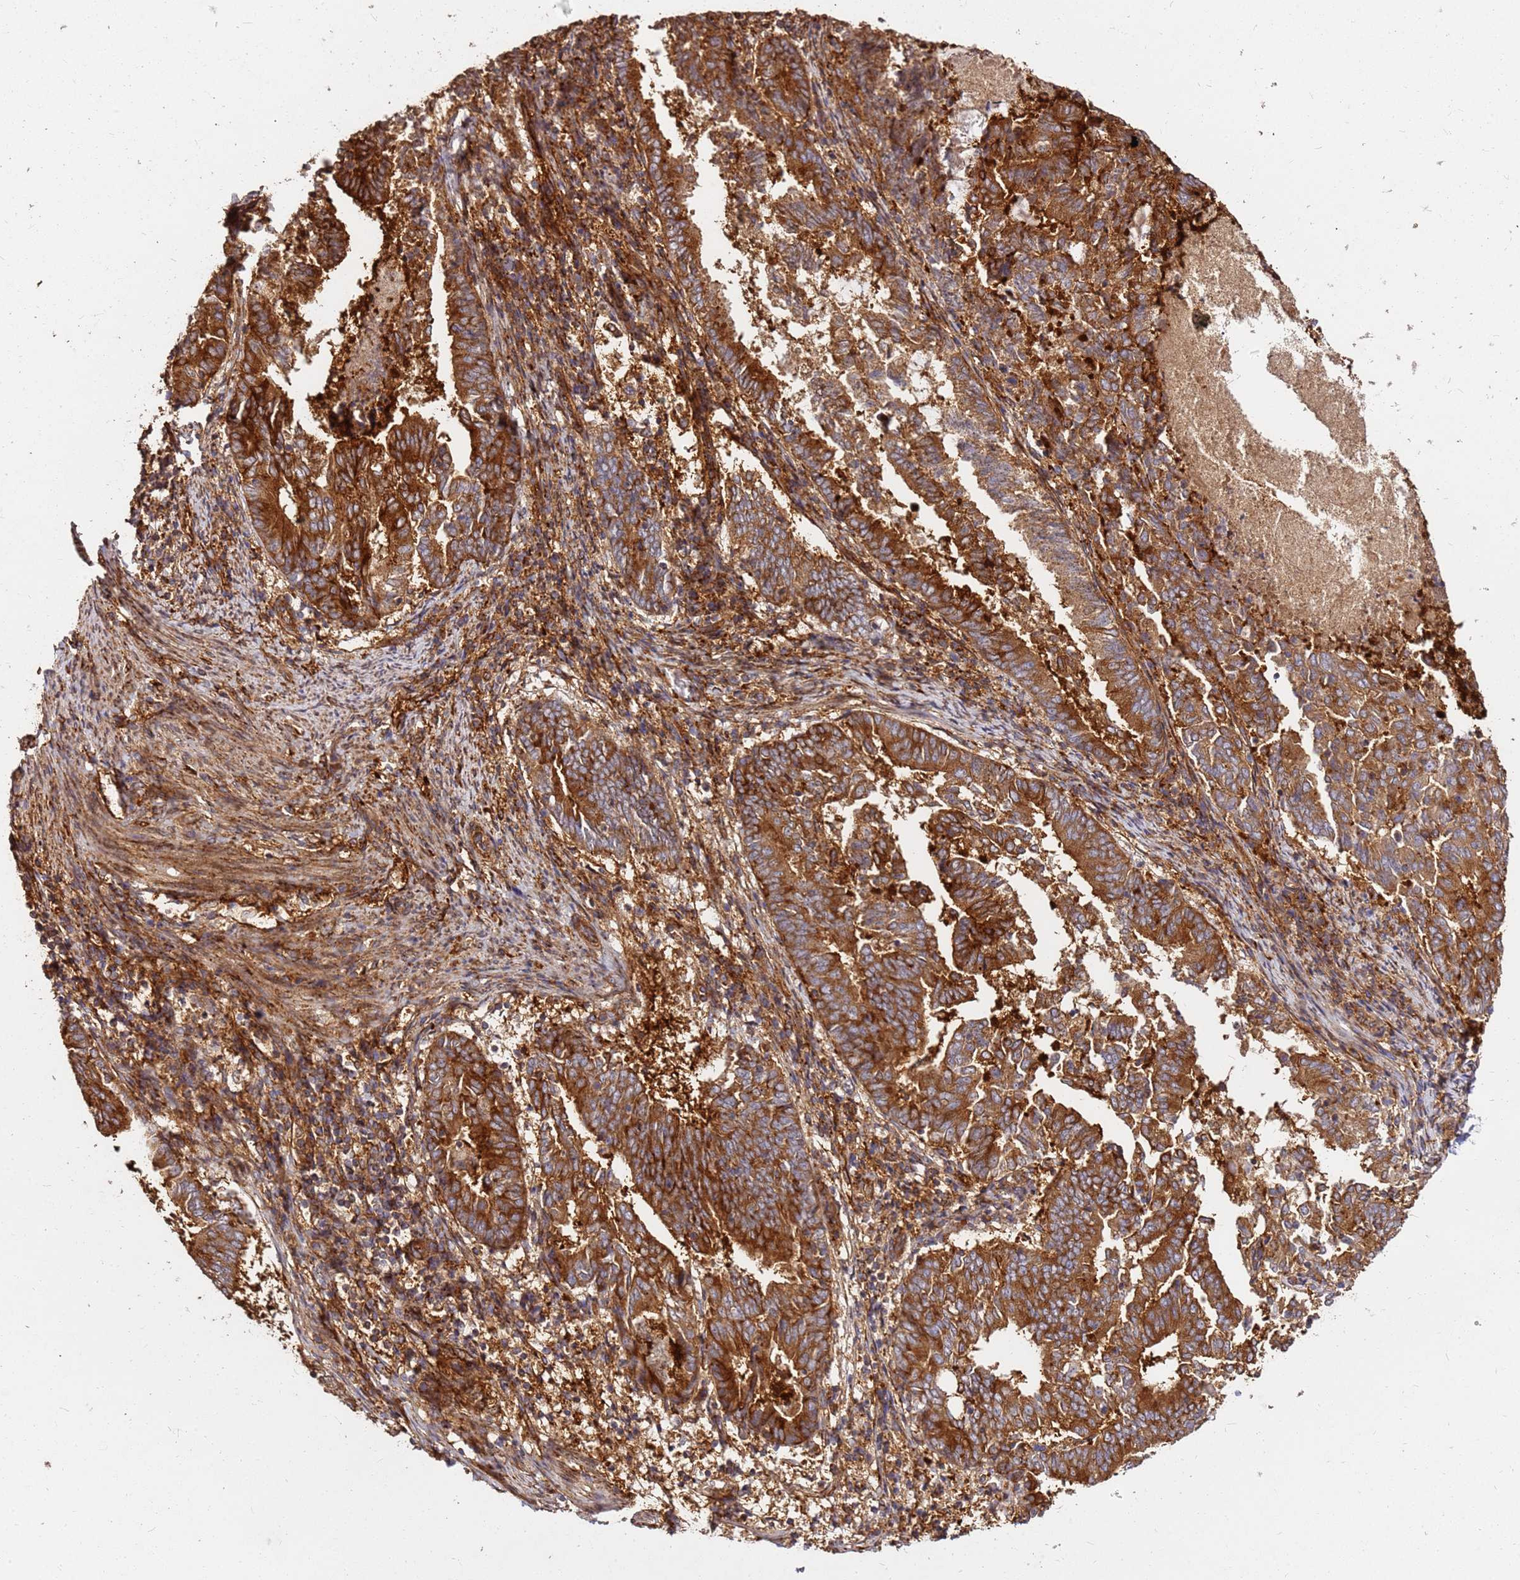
{"staining": {"intensity": "strong", "quantity": ">75%", "location": "cytoplasmic/membranous"}, "tissue": "endometrial cancer", "cell_type": "Tumor cells", "image_type": "cancer", "snomed": [{"axis": "morphology", "description": "Adenocarcinoma, NOS"}, {"axis": "topography", "description": "Endometrium"}], "caption": "Endometrial cancer (adenocarcinoma) was stained to show a protein in brown. There is high levels of strong cytoplasmic/membranous staining in approximately >75% of tumor cells.", "gene": "DVL3", "patient": {"sex": "female", "age": 80}}